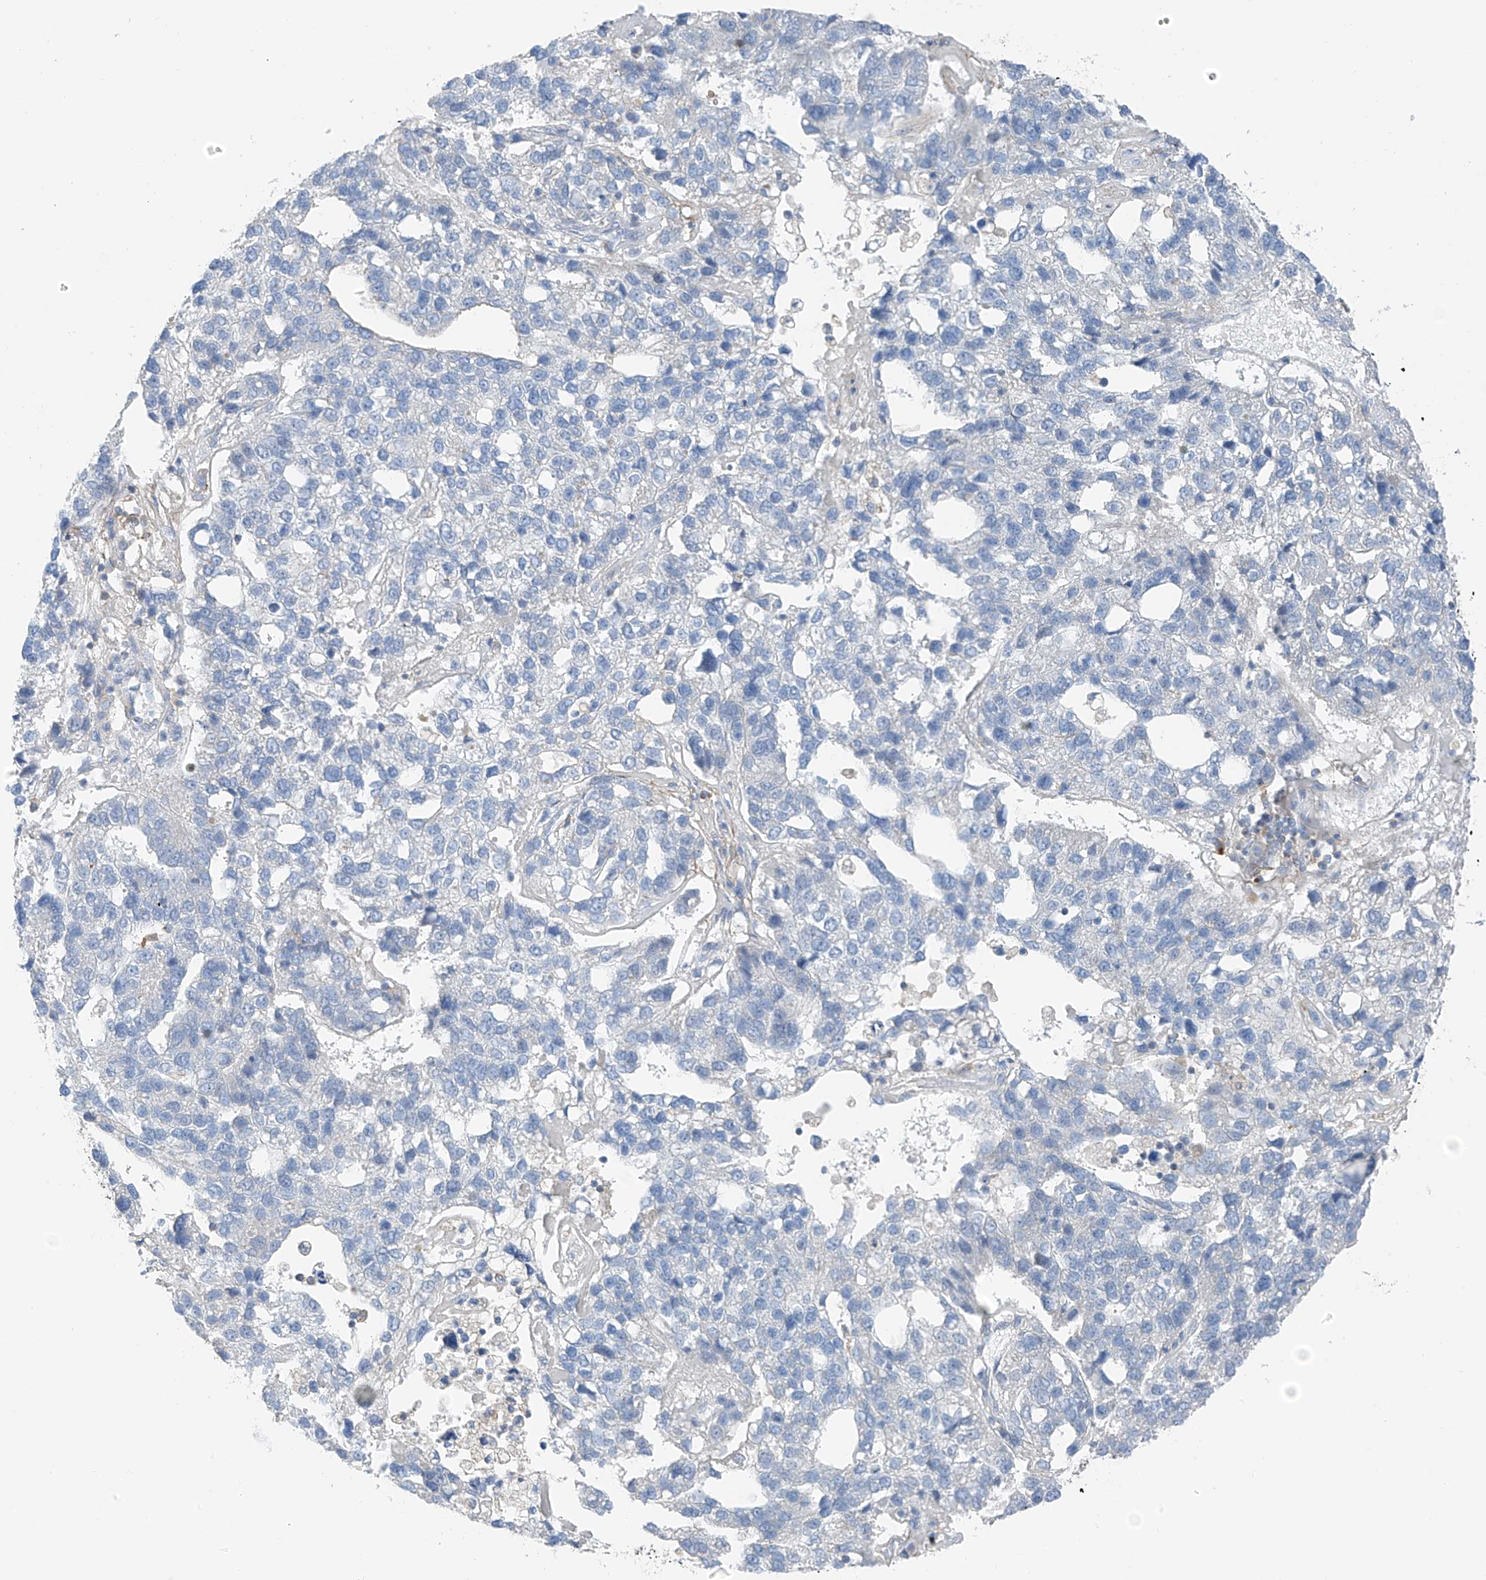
{"staining": {"intensity": "negative", "quantity": "none", "location": "none"}, "tissue": "pancreatic cancer", "cell_type": "Tumor cells", "image_type": "cancer", "snomed": [{"axis": "morphology", "description": "Adenocarcinoma, NOS"}, {"axis": "topography", "description": "Pancreas"}], "caption": "DAB (3,3'-diaminobenzidine) immunohistochemical staining of pancreatic cancer (adenocarcinoma) shows no significant positivity in tumor cells.", "gene": "NALCN", "patient": {"sex": "female", "age": 61}}